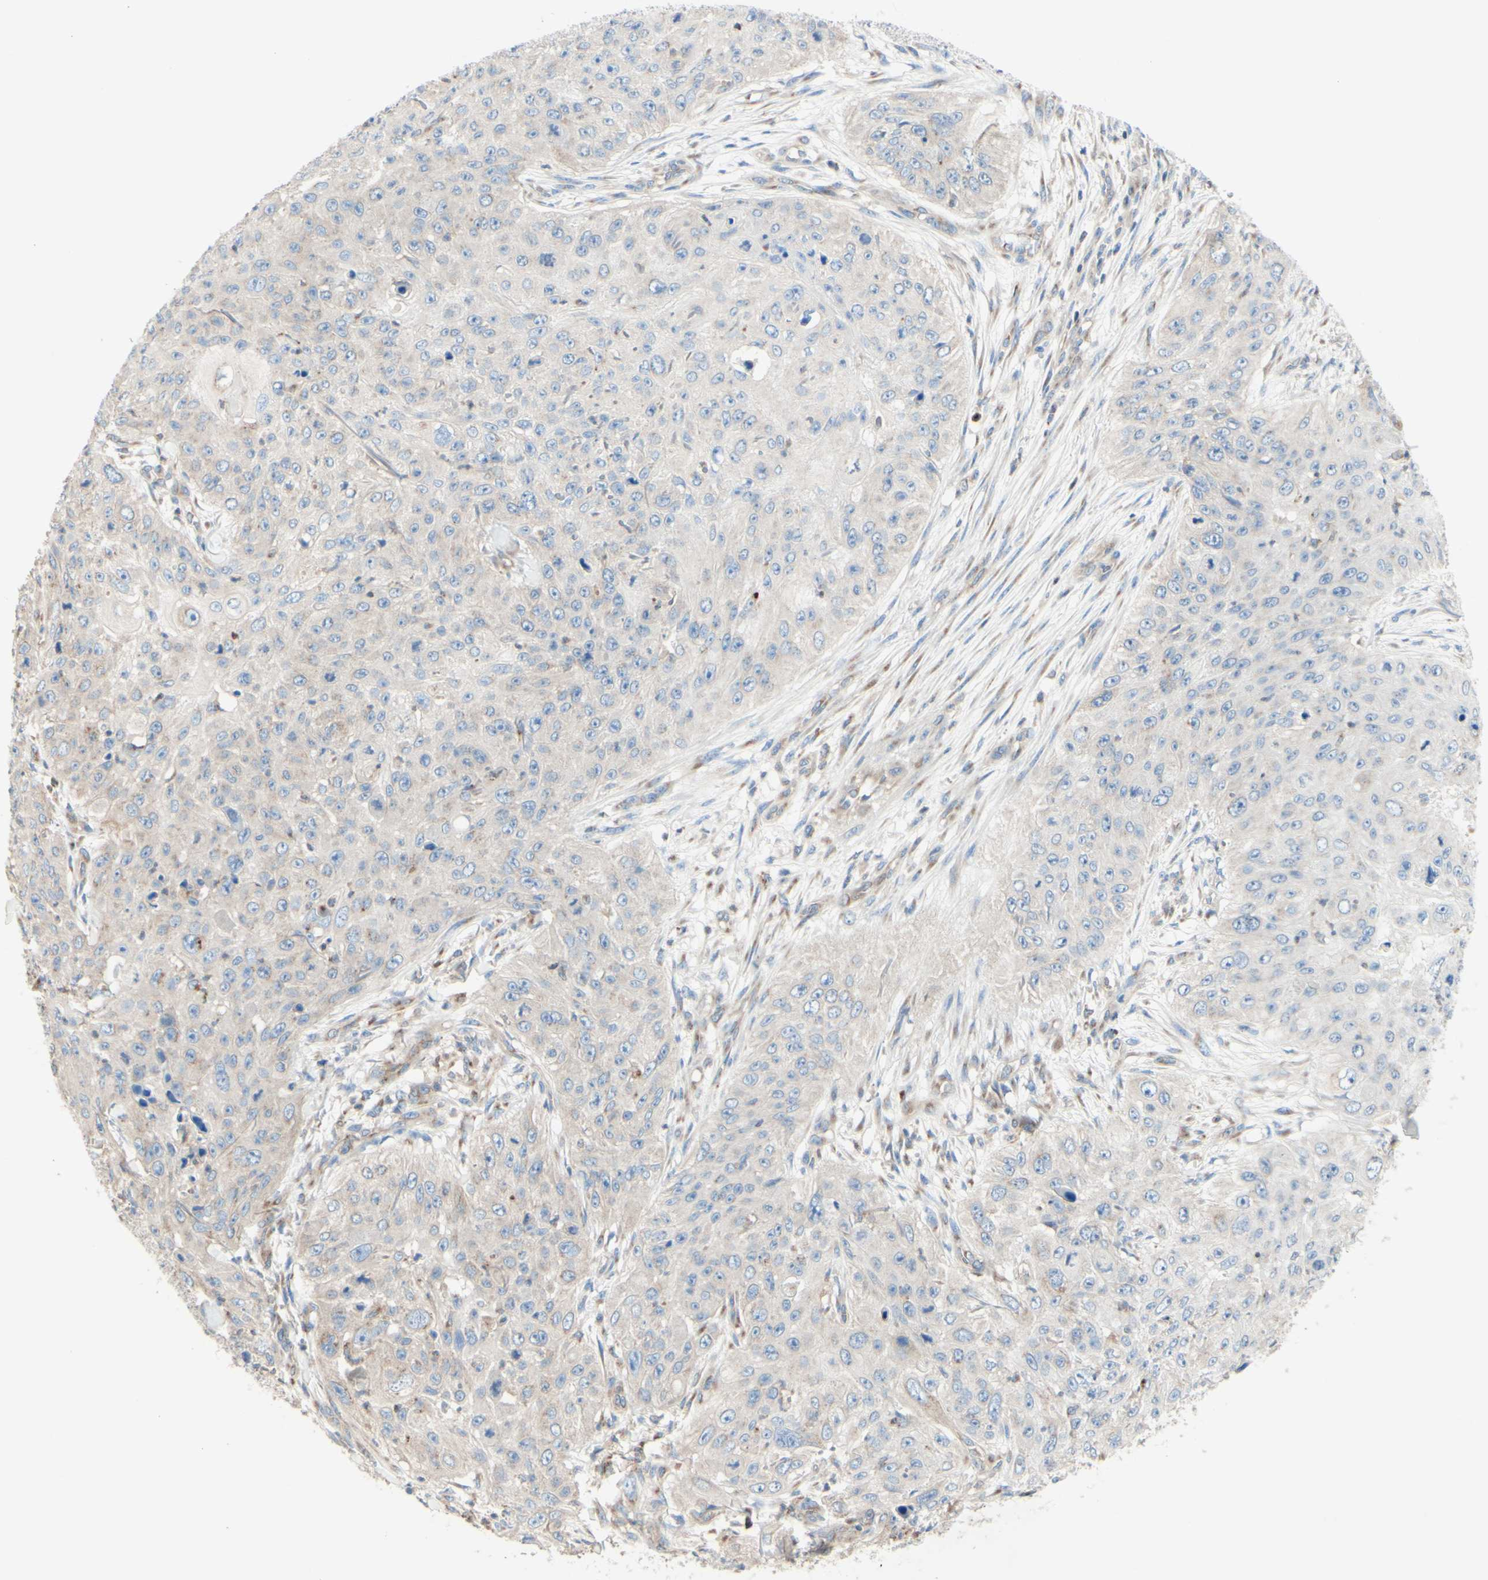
{"staining": {"intensity": "negative", "quantity": "none", "location": "none"}, "tissue": "skin cancer", "cell_type": "Tumor cells", "image_type": "cancer", "snomed": [{"axis": "morphology", "description": "Squamous cell carcinoma, NOS"}, {"axis": "topography", "description": "Skin"}], "caption": "Immunohistochemistry (IHC) micrograph of neoplastic tissue: skin cancer stained with DAB (3,3'-diaminobenzidine) displays no significant protein staining in tumor cells. (DAB IHC visualized using brightfield microscopy, high magnification).", "gene": "MTM1", "patient": {"sex": "female", "age": 80}}